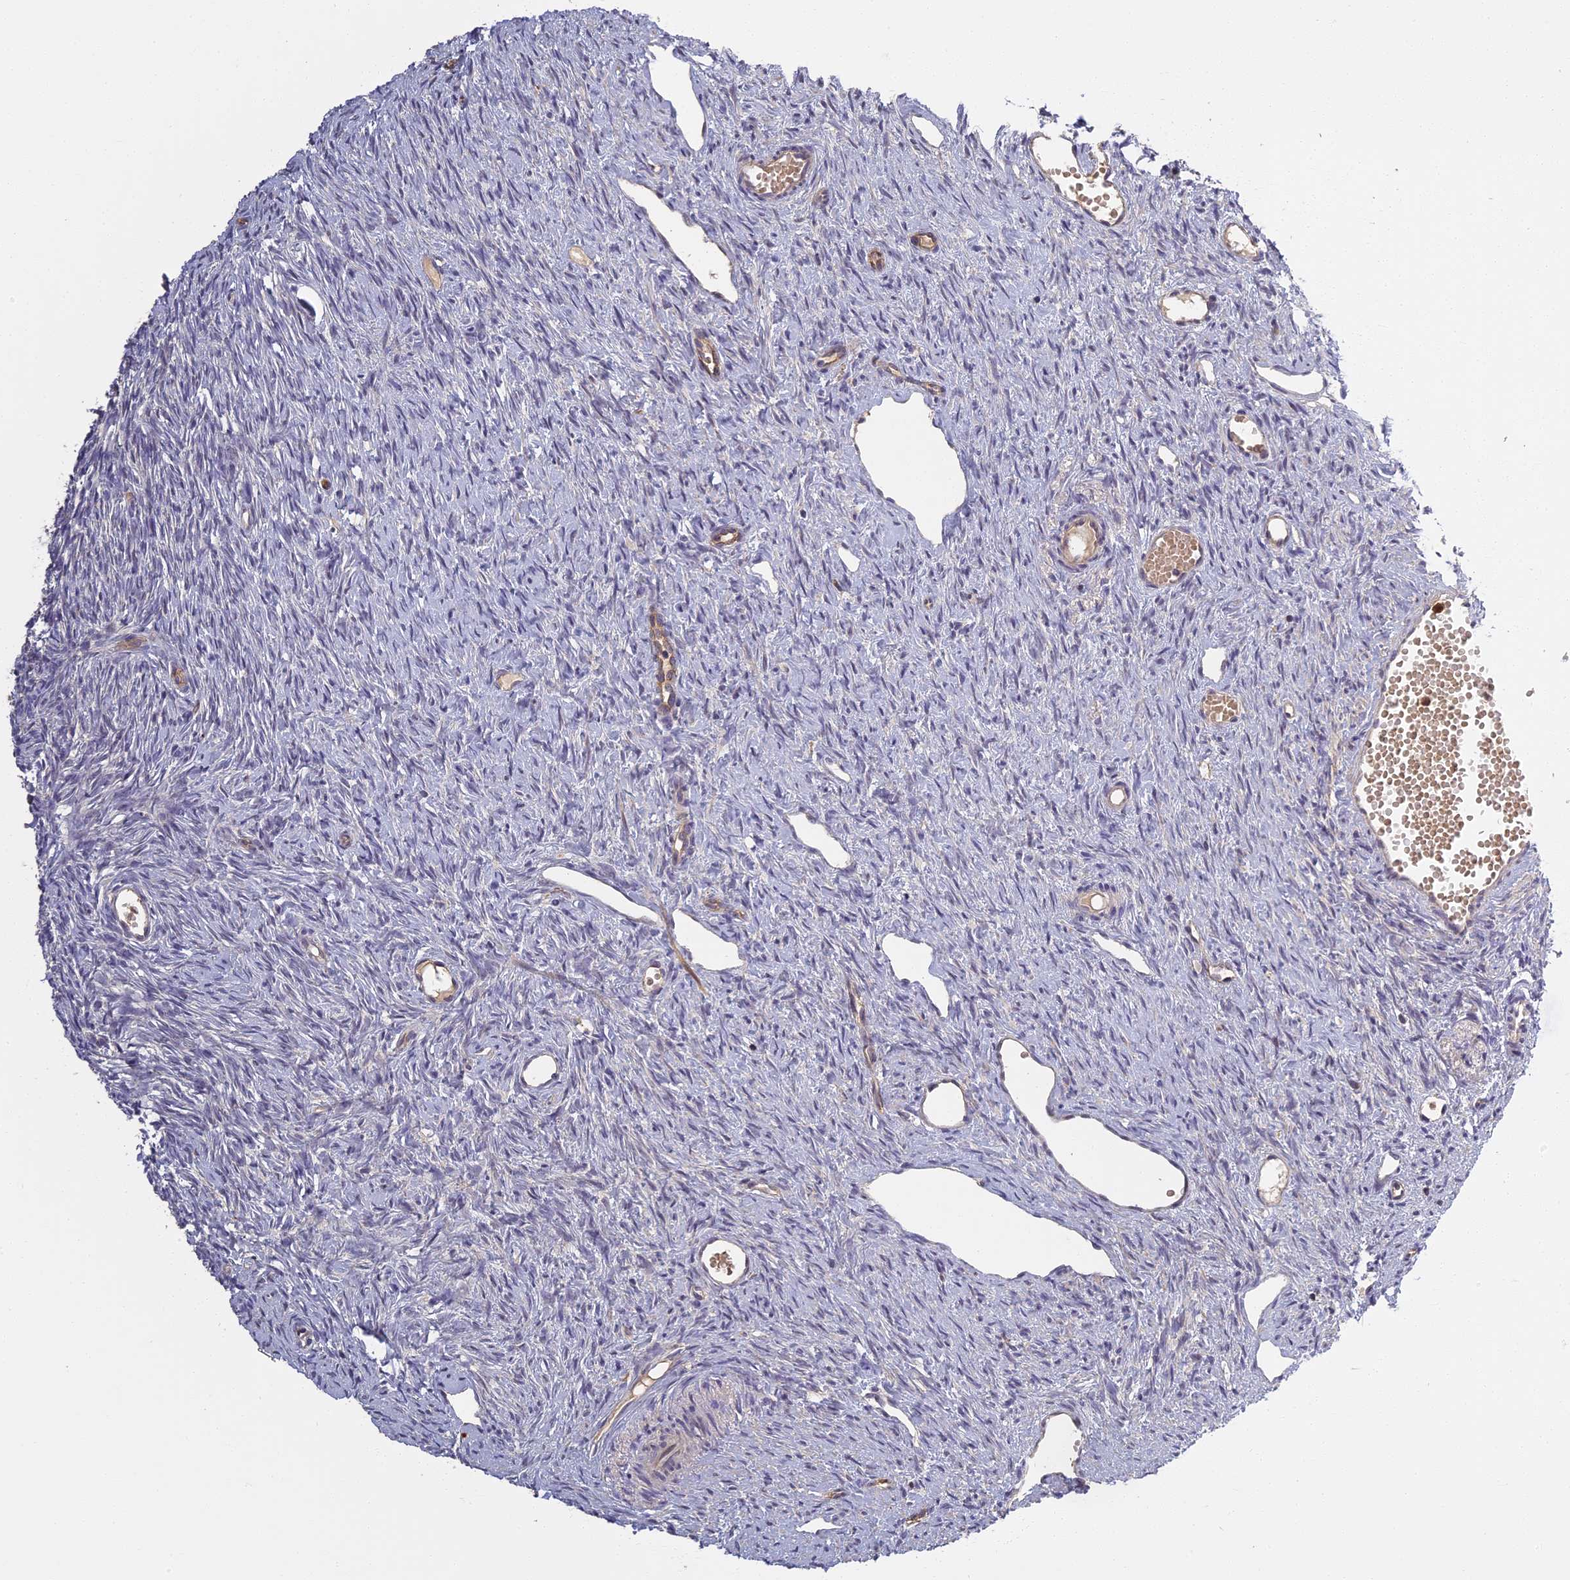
{"staining": {"intensity": "negative", "quantity": "none", "location": "none"}, "tissue": "ovary", "cell_type": "Follicle cells", "image_type": "normal", "snomed": [{"axis": "morphology", "description": "Normal tissue, NOS"}, {"axis": "topography", "description": "Ovary"}], "caption": "This is a micrograph of IHC staining of benign ovary, which shows no staining in follicle cells. The staining was performed using DAB (3,3'-diaminobenzidine) to visualize the protein expression in brown, while the nuclei were stained in blue with hematoxylin (Magnification: 20x).", "gene": "AP4E1", "patient": {"sex": "female", "age": 51}}